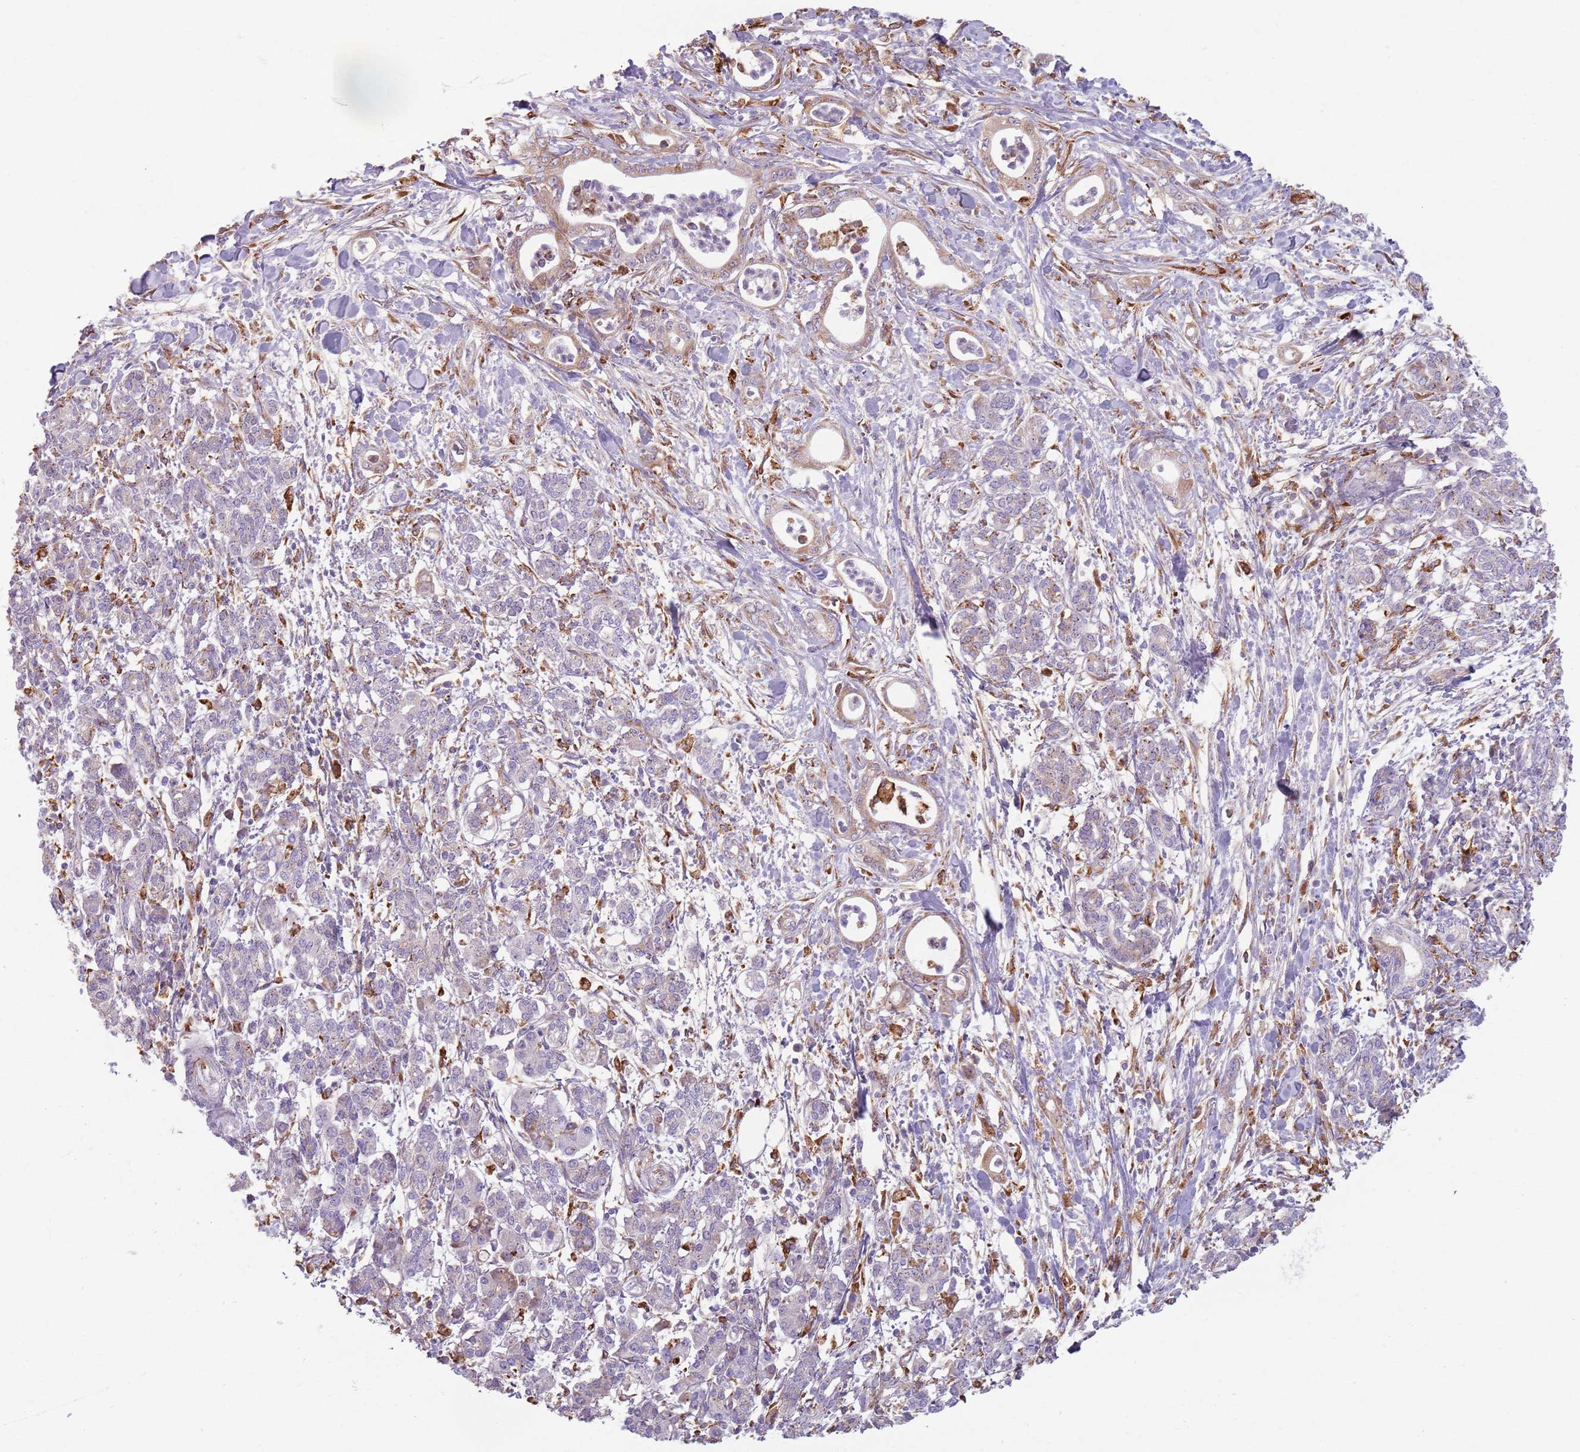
{"staining": {"intensity": "weak", "quantity": "<25%", "location": "cytoplasmic/membranous"}, "tissue": "pancreatic cancer", "cell_type": "Tumor cells", "image_type": "cancer", "snomed": [{"axis": "morphology", "description": "Adenocarcinoma, NOS"}, {"axis": "topography", "description": "Pancreas"}], "caption": "An immunohistochemistry image of pancreatic adenocarcinoma is shown. There is no staining in tumor cells of pancreatic adenocarcinoma.", "gene": "COLGALT1", "patient": {"sex": "female", "age": 55}}